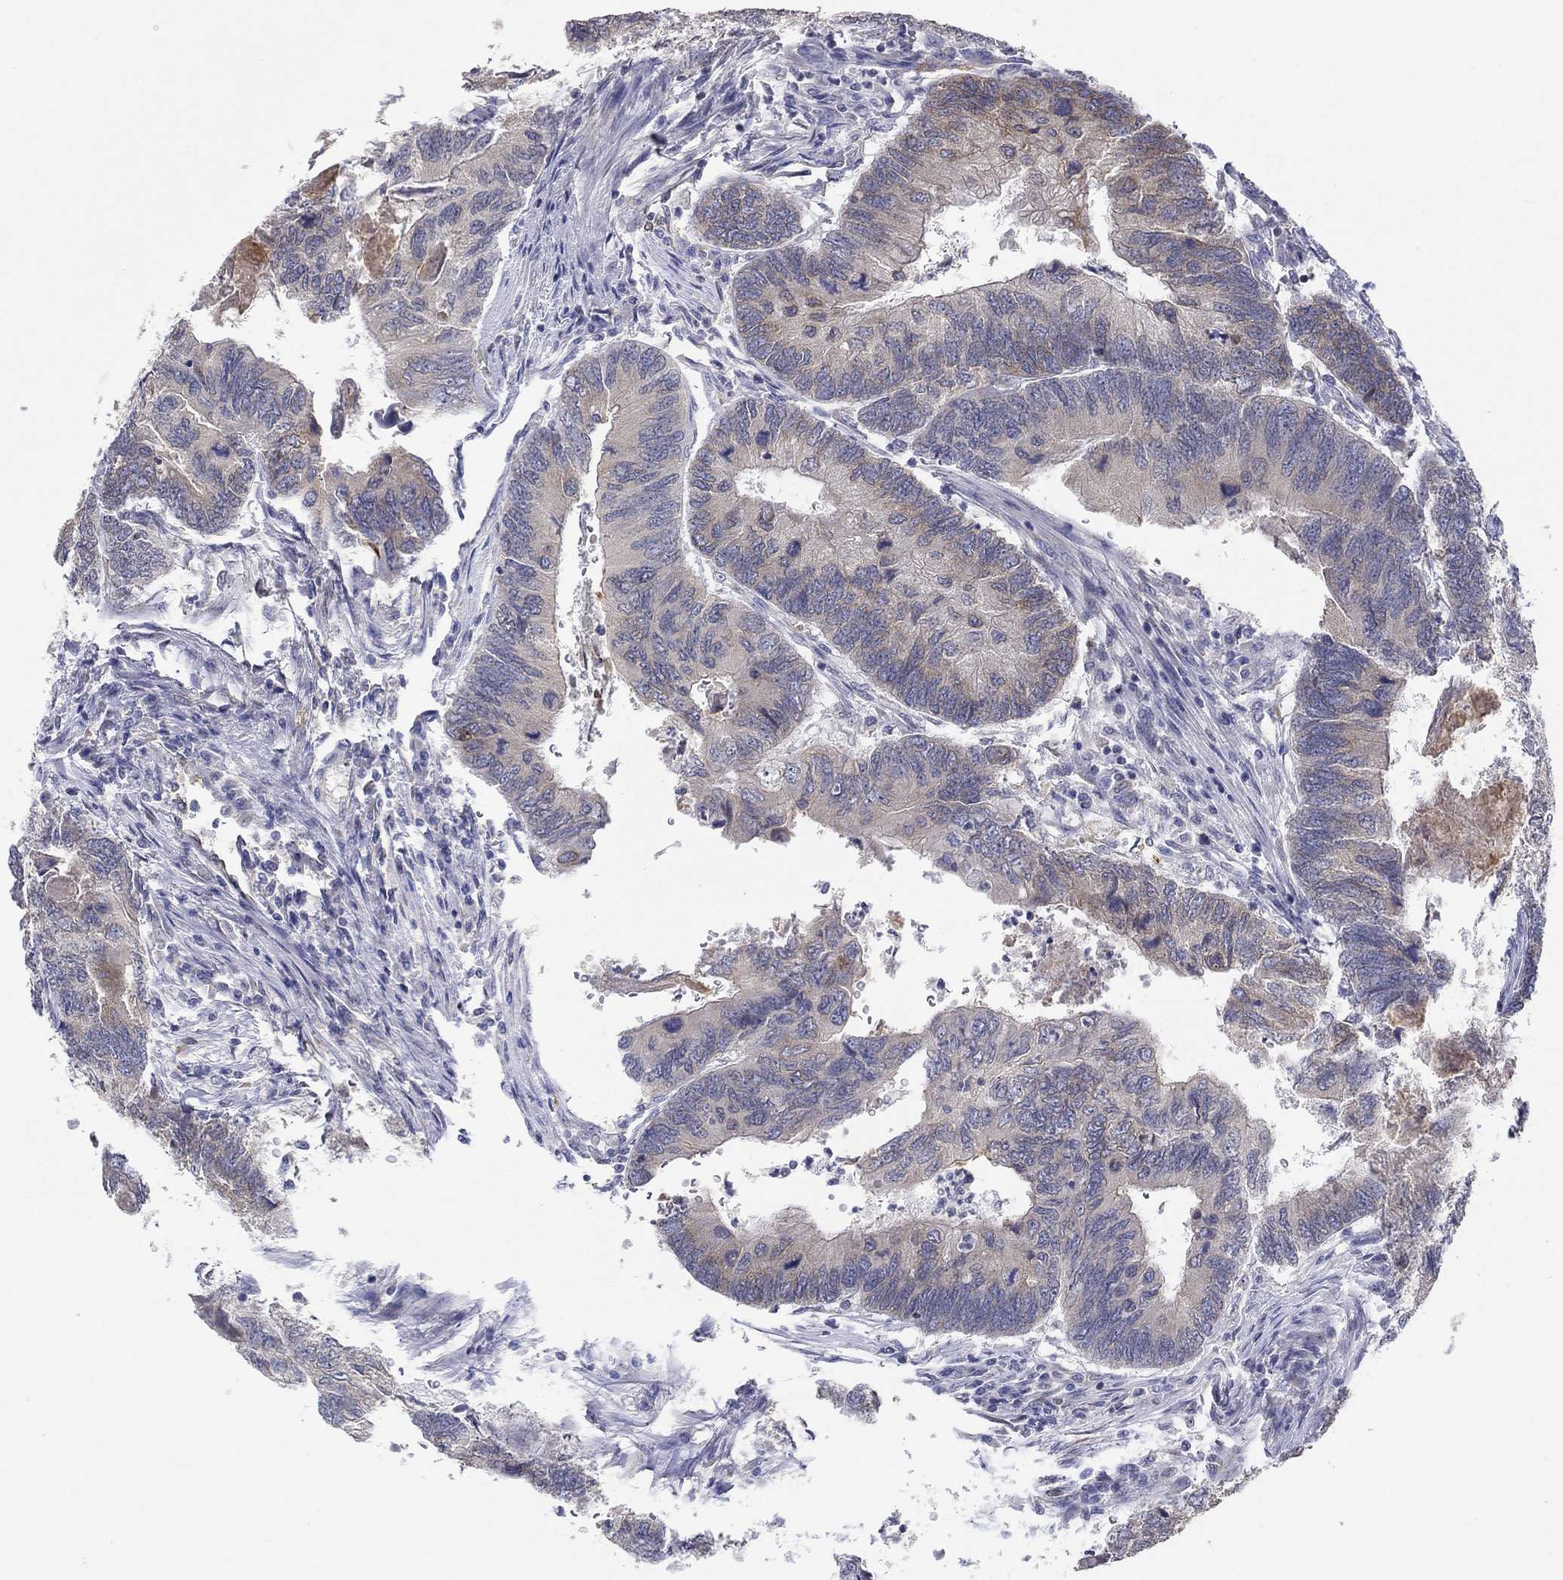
{"staining": {"intensity": "moderate", "quantity": "<25%", "location": "cytoplasmic/membranous"}, "tissue": "colorectal cancer", "cell_type": "Tumor cells", "image_type": "cancer", "snomed": [{"axis": "morphology", "description": "Adenocarcinoma, NOS"}, {"axis": "topography", "description": "Colon"}], "caption": "Protein staining exhibits moderate cytoplasmic/membranous expression in approximately <25% of tumor cells in colorectal adenocarcinoma.", "gene": "ERMP1", "patient": {"sex": "female", "age": 67}}